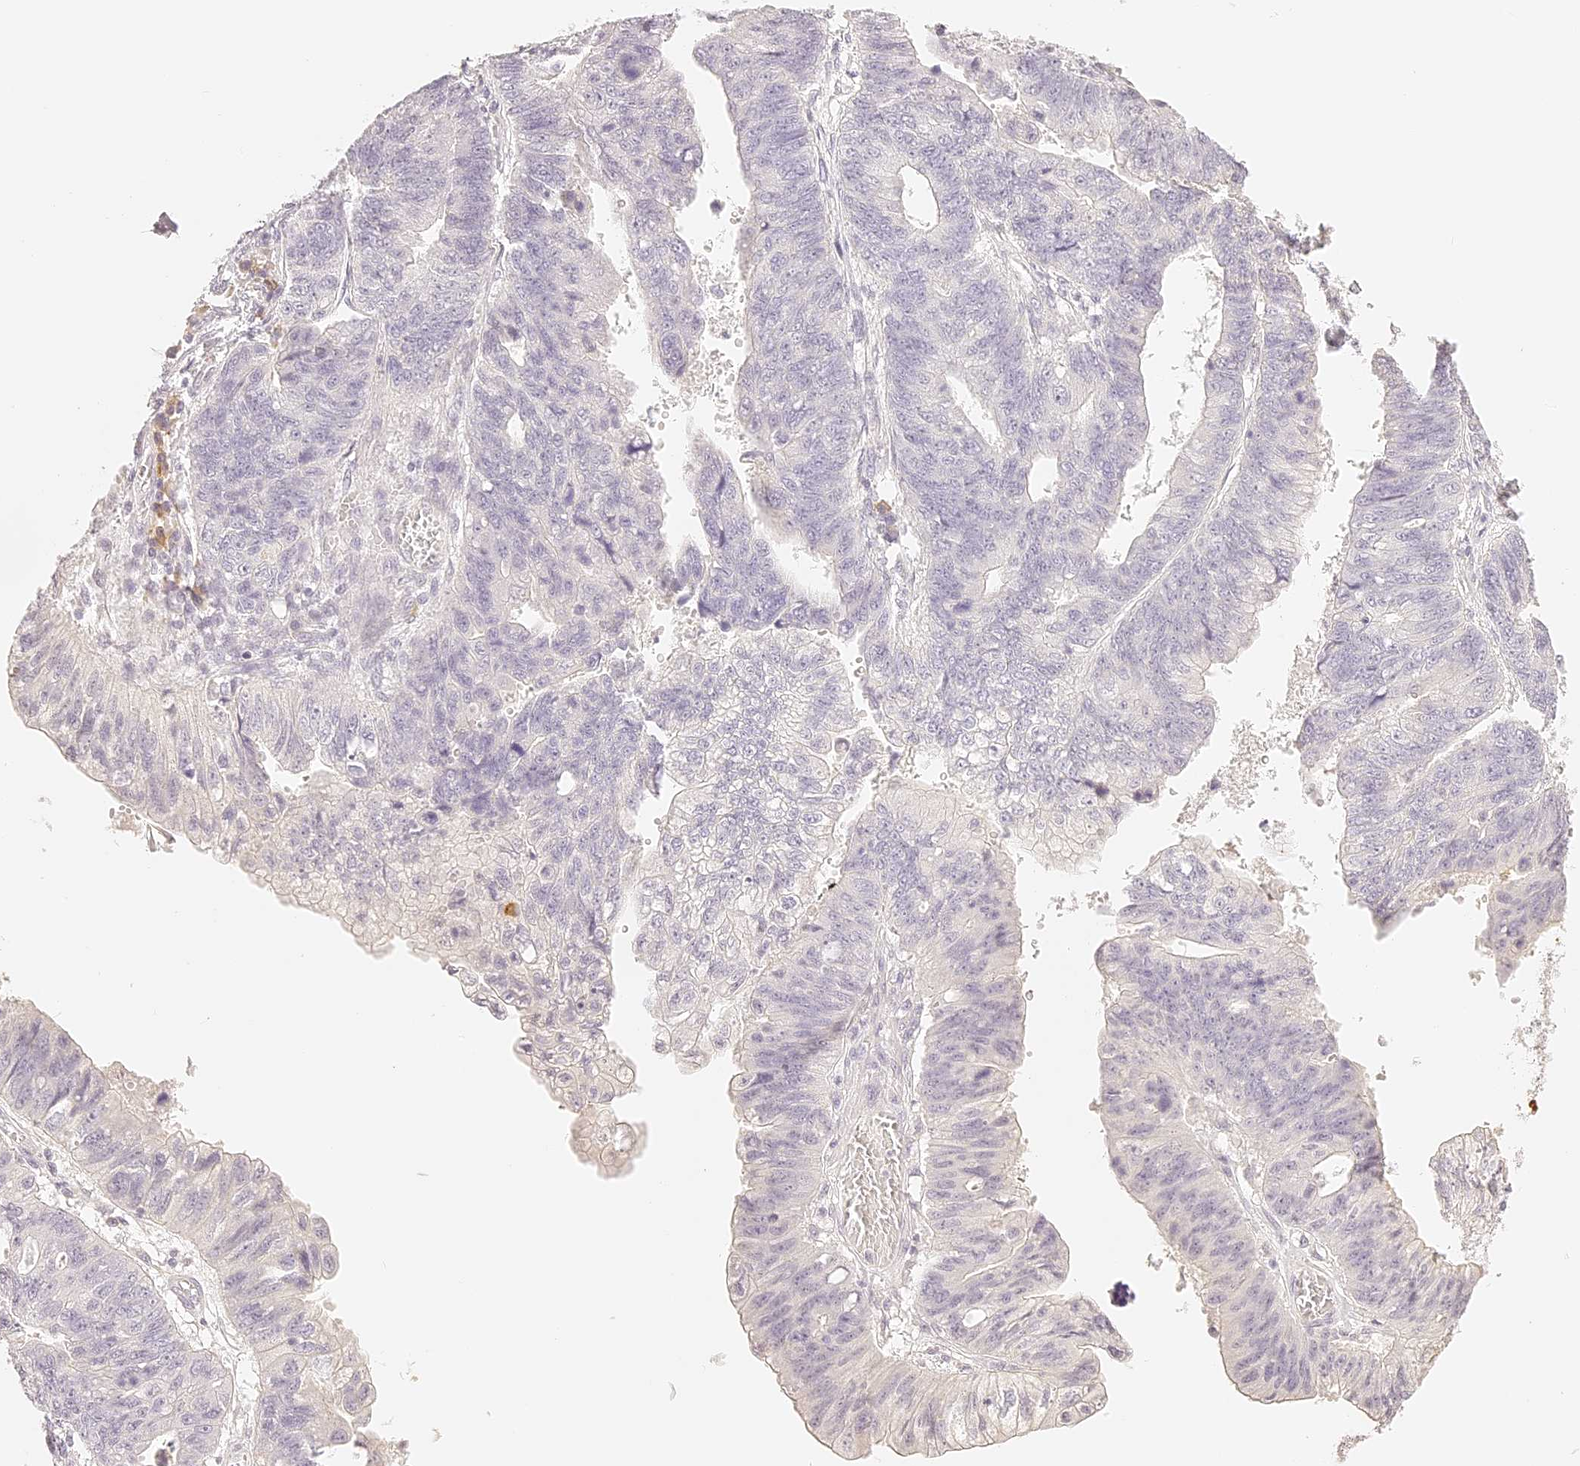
{"staining": {"intensity": "negative", "quantity": "none", "location": "none"}, "tissue": "stomach cancer", "cell_type": "Tumor cells", "image_type": "cancer", "snomed": [{"axis": "morphology", "description": "Adenocarcinoma, NOS"}, {"axis": "topography", "description": "Stomach"}], "caption": "Immunohistochemical staining of human stomach cancer (adenocarcinoma) shows no significant staining in tumor cells.", "gene": "TRIM45", "patient": {"sex": "male", "age": 59}}